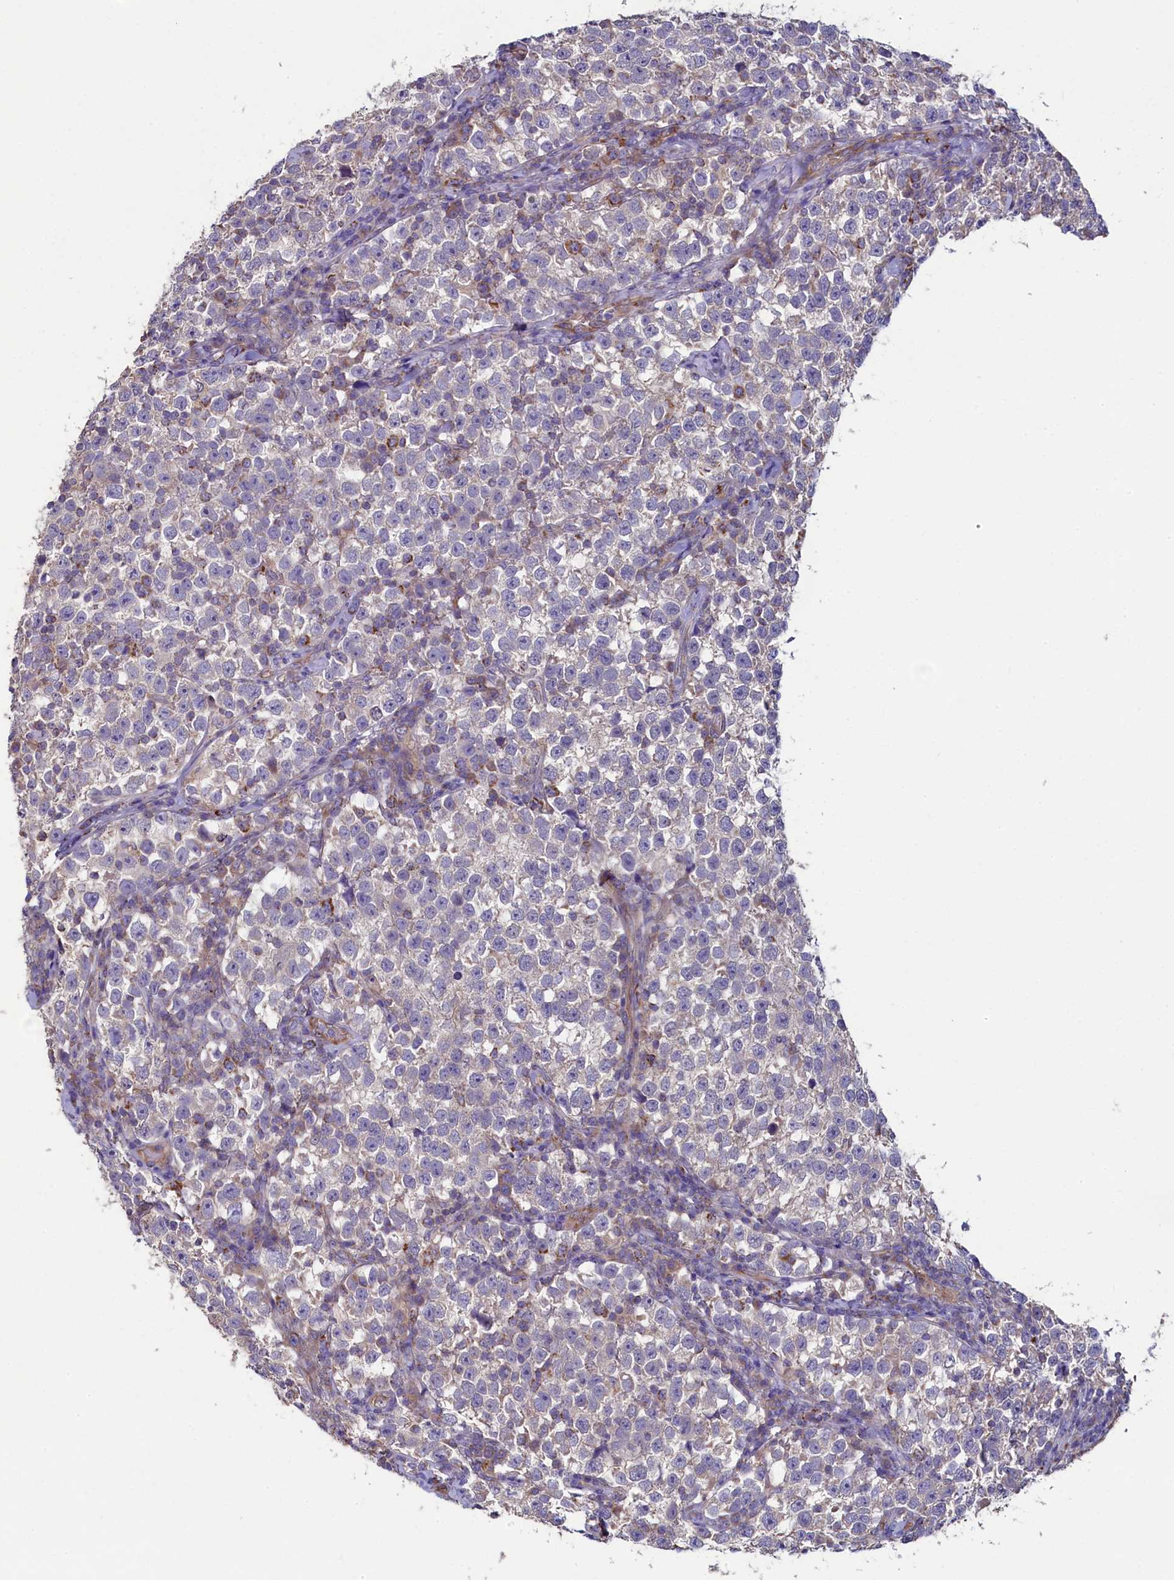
{"staining": {"intensity": "negative", "quantity": "none", "location": "none"}, "tissue": "testis cancer", "cell_type": "Tumor cells", "image_type": "cancer", "snomed": [{"axis": "morphology", "description": "Normal tissue, NOS"}, {"axis": "morphology", "description": "Seminoma, NOS"}, {"axis": "topography", "description": "Testis"}], "caption": "The micrograph exhibits no staining of tumor cells in testis cancer (seminoma).", "gene": "SPATA2L", "patient": {"sex": "male", "age": 43}}